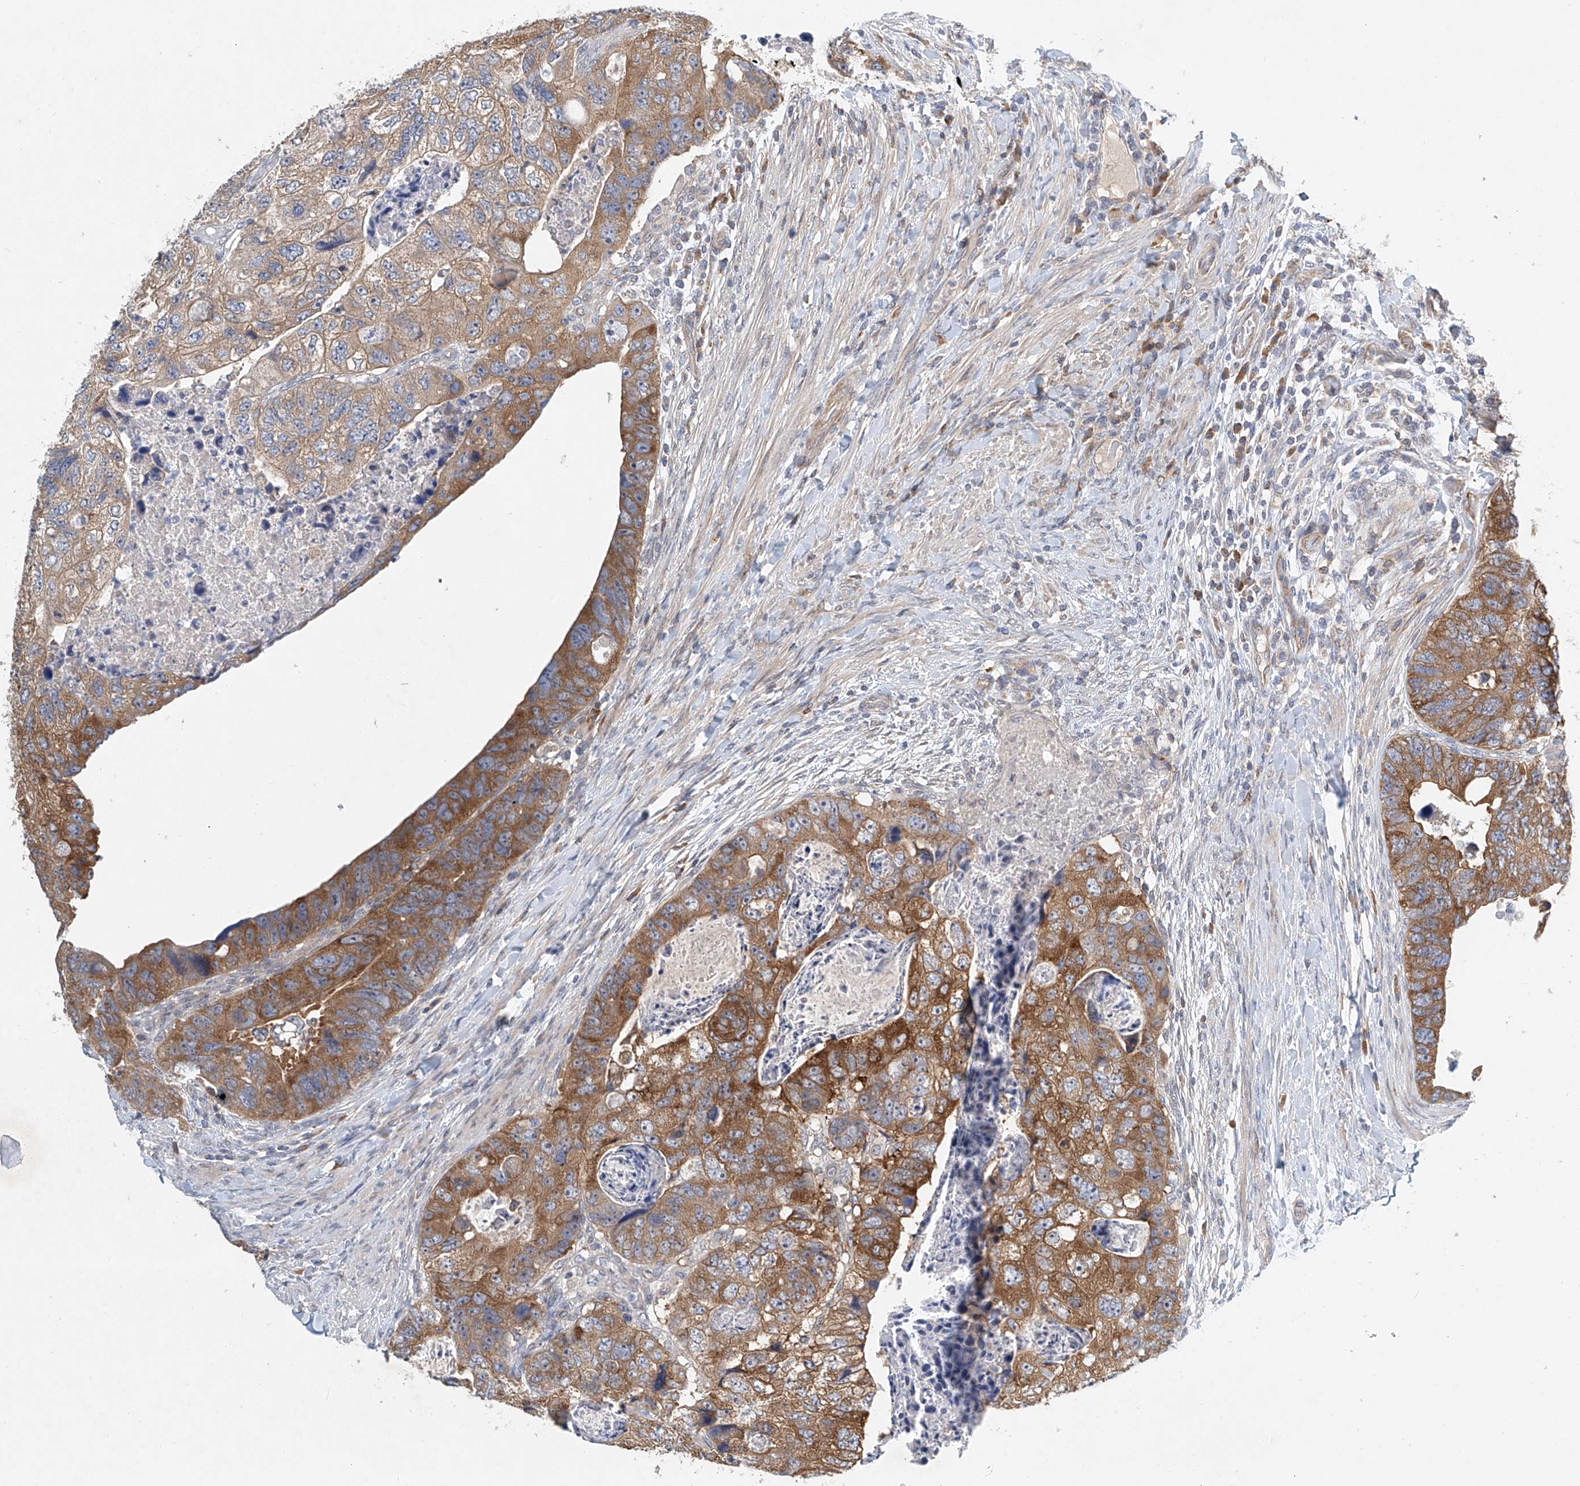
{"staining": {"intensity": "strong", "quantity": "25%-75%", "location": "cytoplasmic/membranous"}, "tissue": "colorectal cancer", "cell_type": "Tumor cells", "image_type": "cancer", "snomed": [{"axis": "morphology", "description": "Adenocarcinoma, NOS"}, {"axis": "topography", "description": "Rectum"}], "caption": "Brown immunohistochemical staining in human colorectal cancer (adenocarcinoma) displays strong cytoplasmic/membranous positivity in about 25%-75% of tumor cells.", "gene": "CARMIL1", "patient": {"sex": "male", "age": 59}}